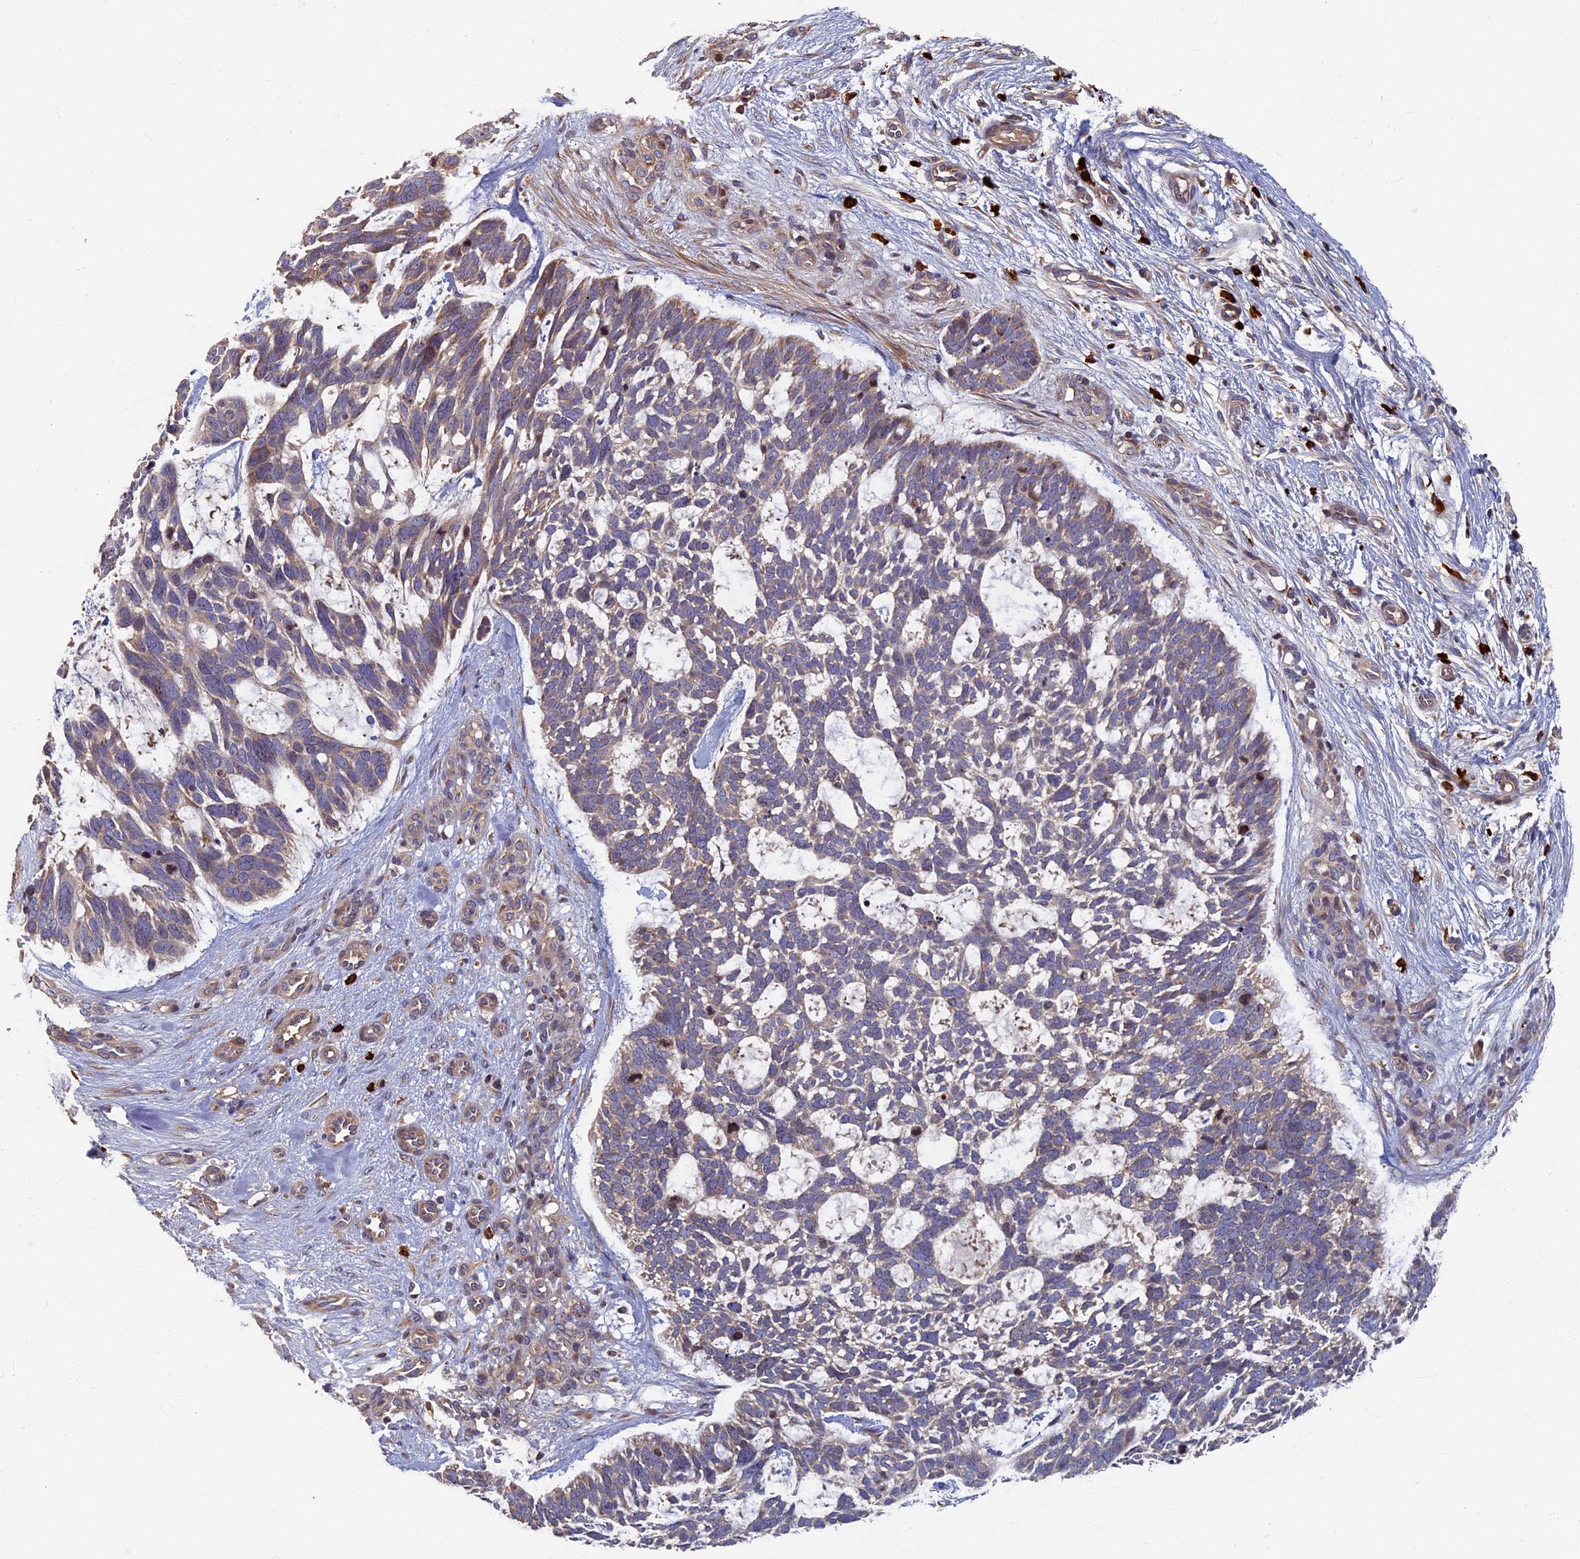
{"staining": {"intensity": "weak", "quantity": "25%-75%", "location": "cytoplasmic/membranous"}, "tissue": "skin cancer", "cell_type": "Tumor cells", "image_type": "cancer", "snomed": [{"axis": "morphology", "description": "Basal cell carcinoma"}, {"axis": "topography", "description": "Skin"}], "caption": "Skin basal cell carcinoma stained with DAB (3,3'-diaminobenzidine) IHC displays low levels of weak cytoplasmic/membranous expression in about 25%-75% of tumor cells.", "gene": "TNK2", "patient": {"sex": "male", "age": 88}}